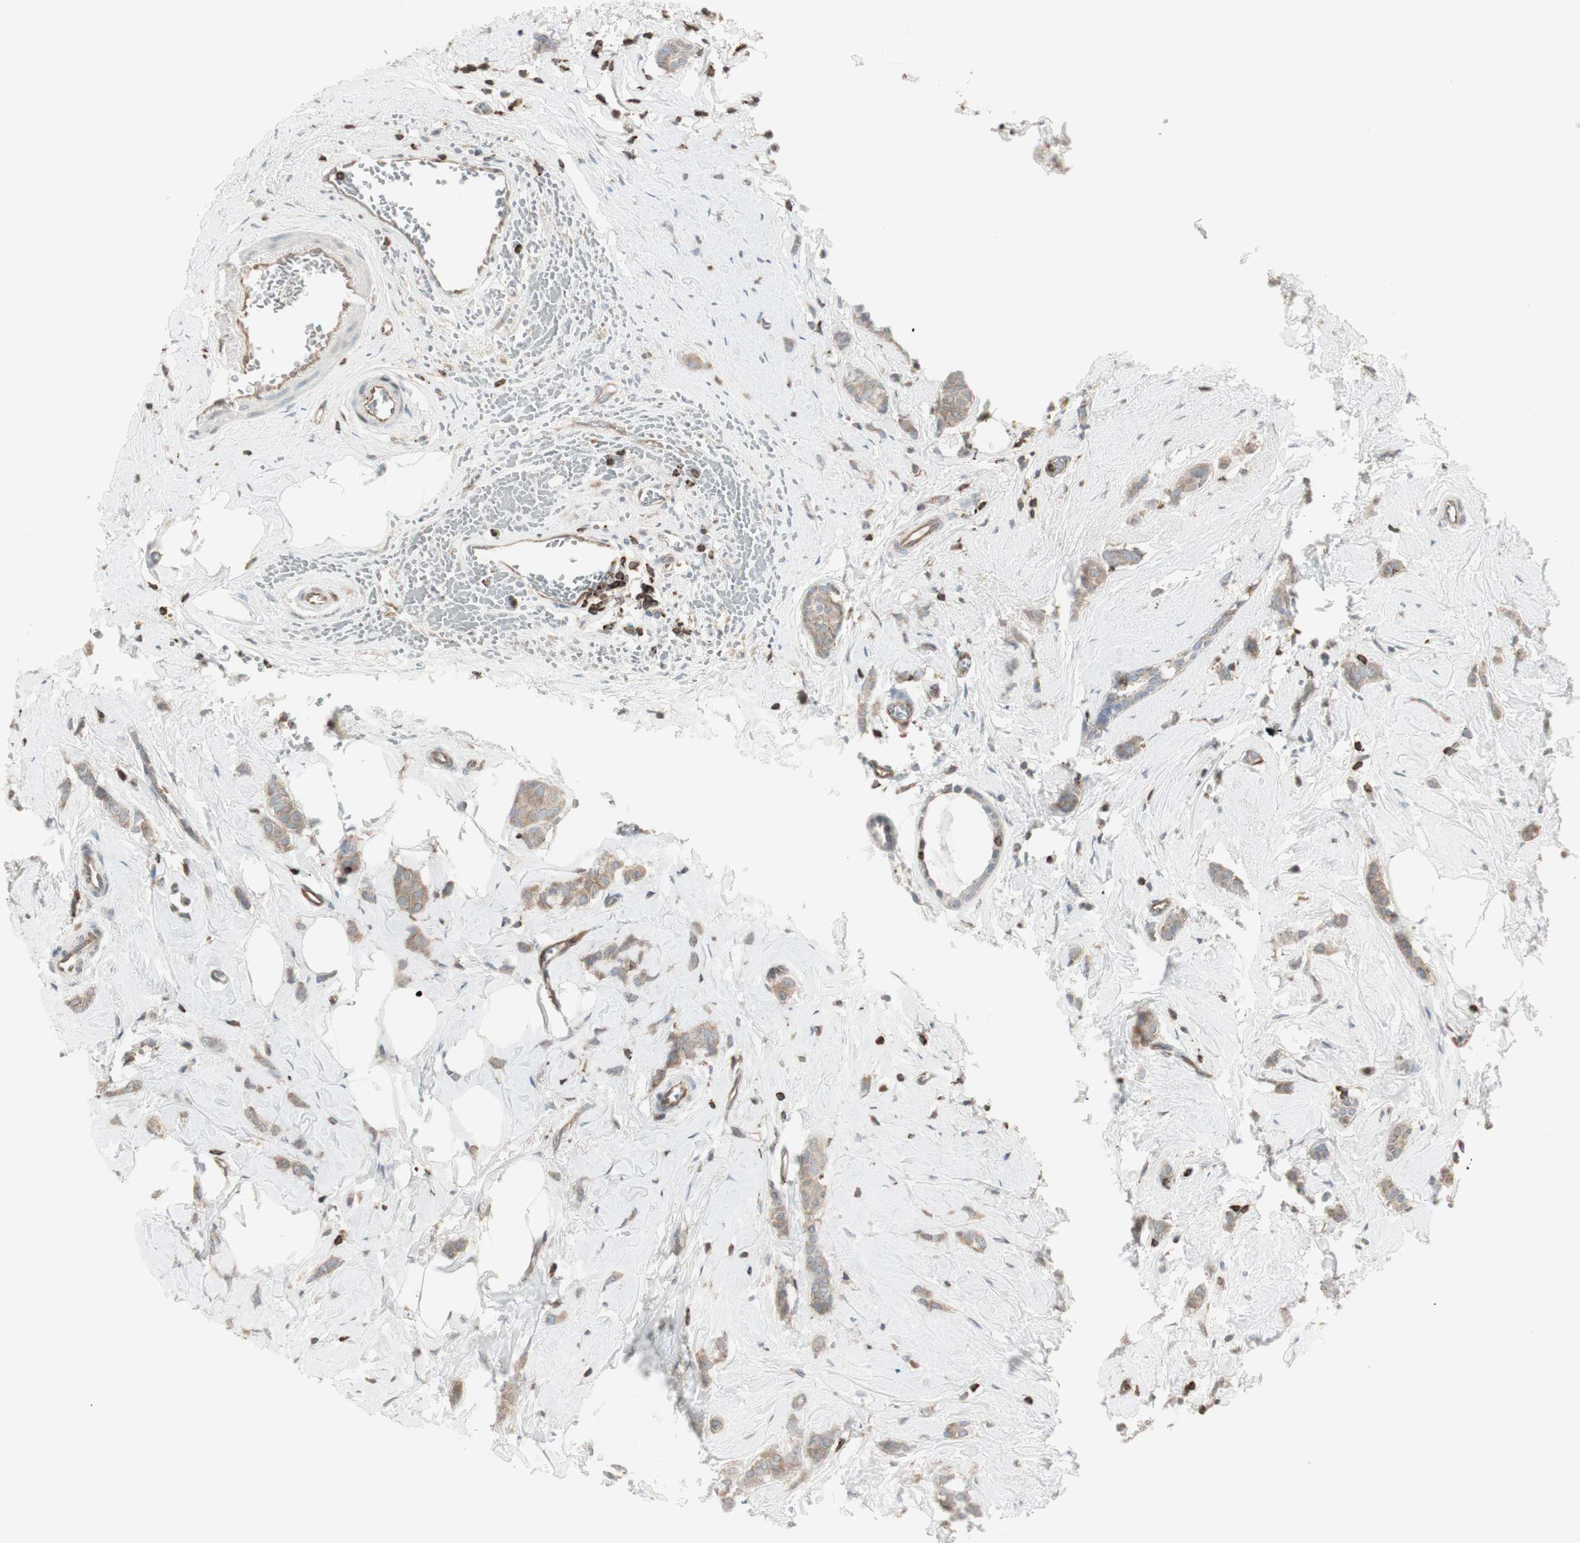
{"staining": {"intensity": "weak", "quantity": ">75%", "location": "cytoplasmic/membranous"}, "tissue": "breast cancer", "cell_type": "Tumor cells", "image_type": "cancer", "snomed": [{"axis": "morphology", "description": "Lobular carcinoma"}, {"axis": "topography", "description": "Breast"}], "caption": "Protein analysis of breast cancer (lobular carcinoma) tissue reveals weak cytoplasmic/membranous expression in about >75% of tumor cells. The protein of interest is shown in brown color, while the nuclei are stained blue.", "gene": "ARHGEF1", "patient": {"sex": "female", "age": 60}}